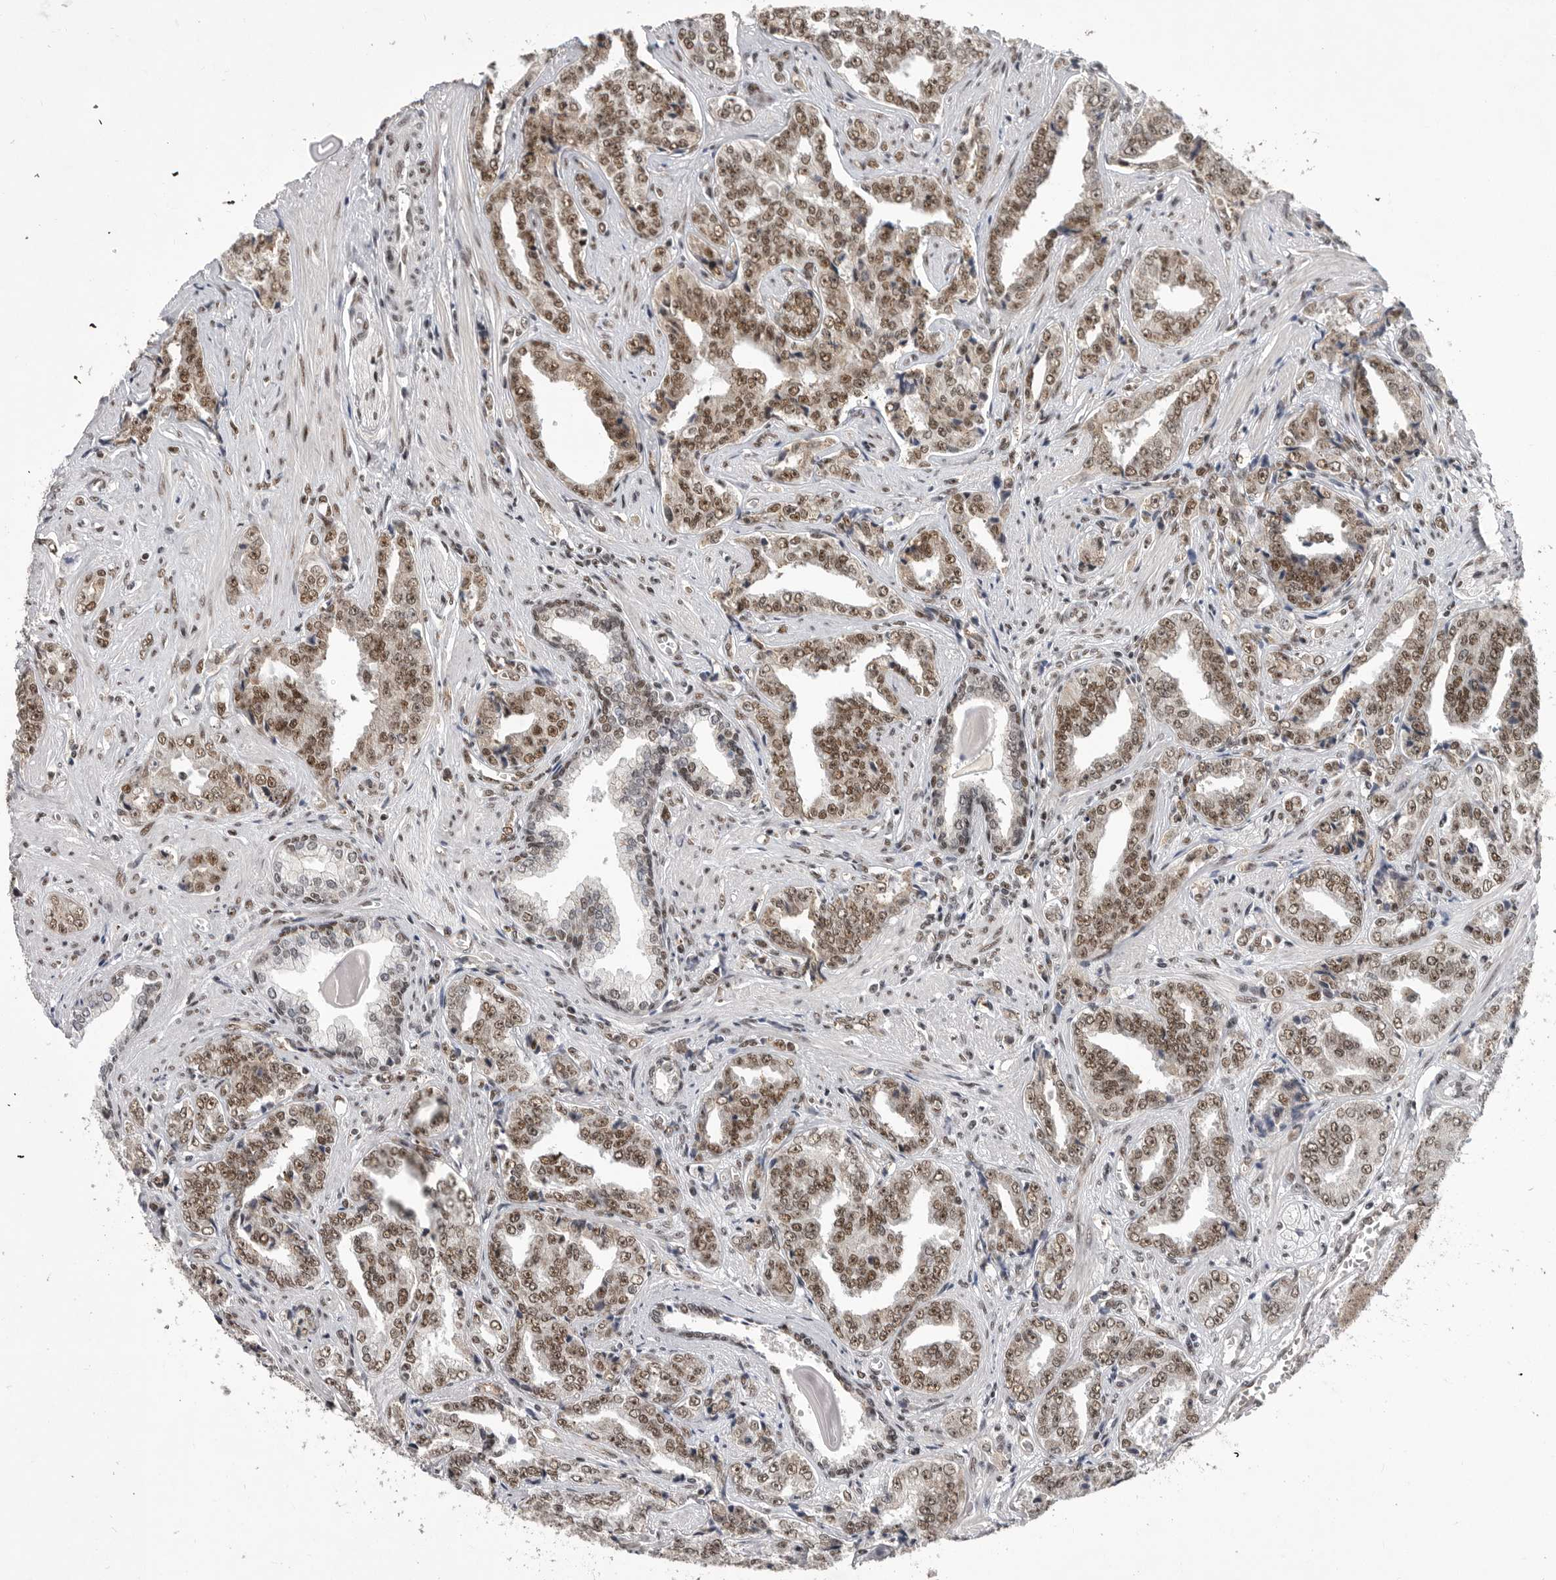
{"staining": {"intensity": "moderate", "quantity": ">75%", "location": "nuclear"}, "tissue": "prostate cancer", "cell_type": "Tumor cells", "image_type": "cancer", "snomed": [{"axis": "morphology", "description": "Adenocarcinoma, High grade"}, {"axis": "topography", "description": "Prostate"}], "caption": "The micrograph exhibits a brown stain indicating the presence of a protein in the nuclear of tumor cells in adenocarcinoma (high-grade) (prostate).", "gene": "PPP1R8", "patient": {"sex": "male", "age": 71}}